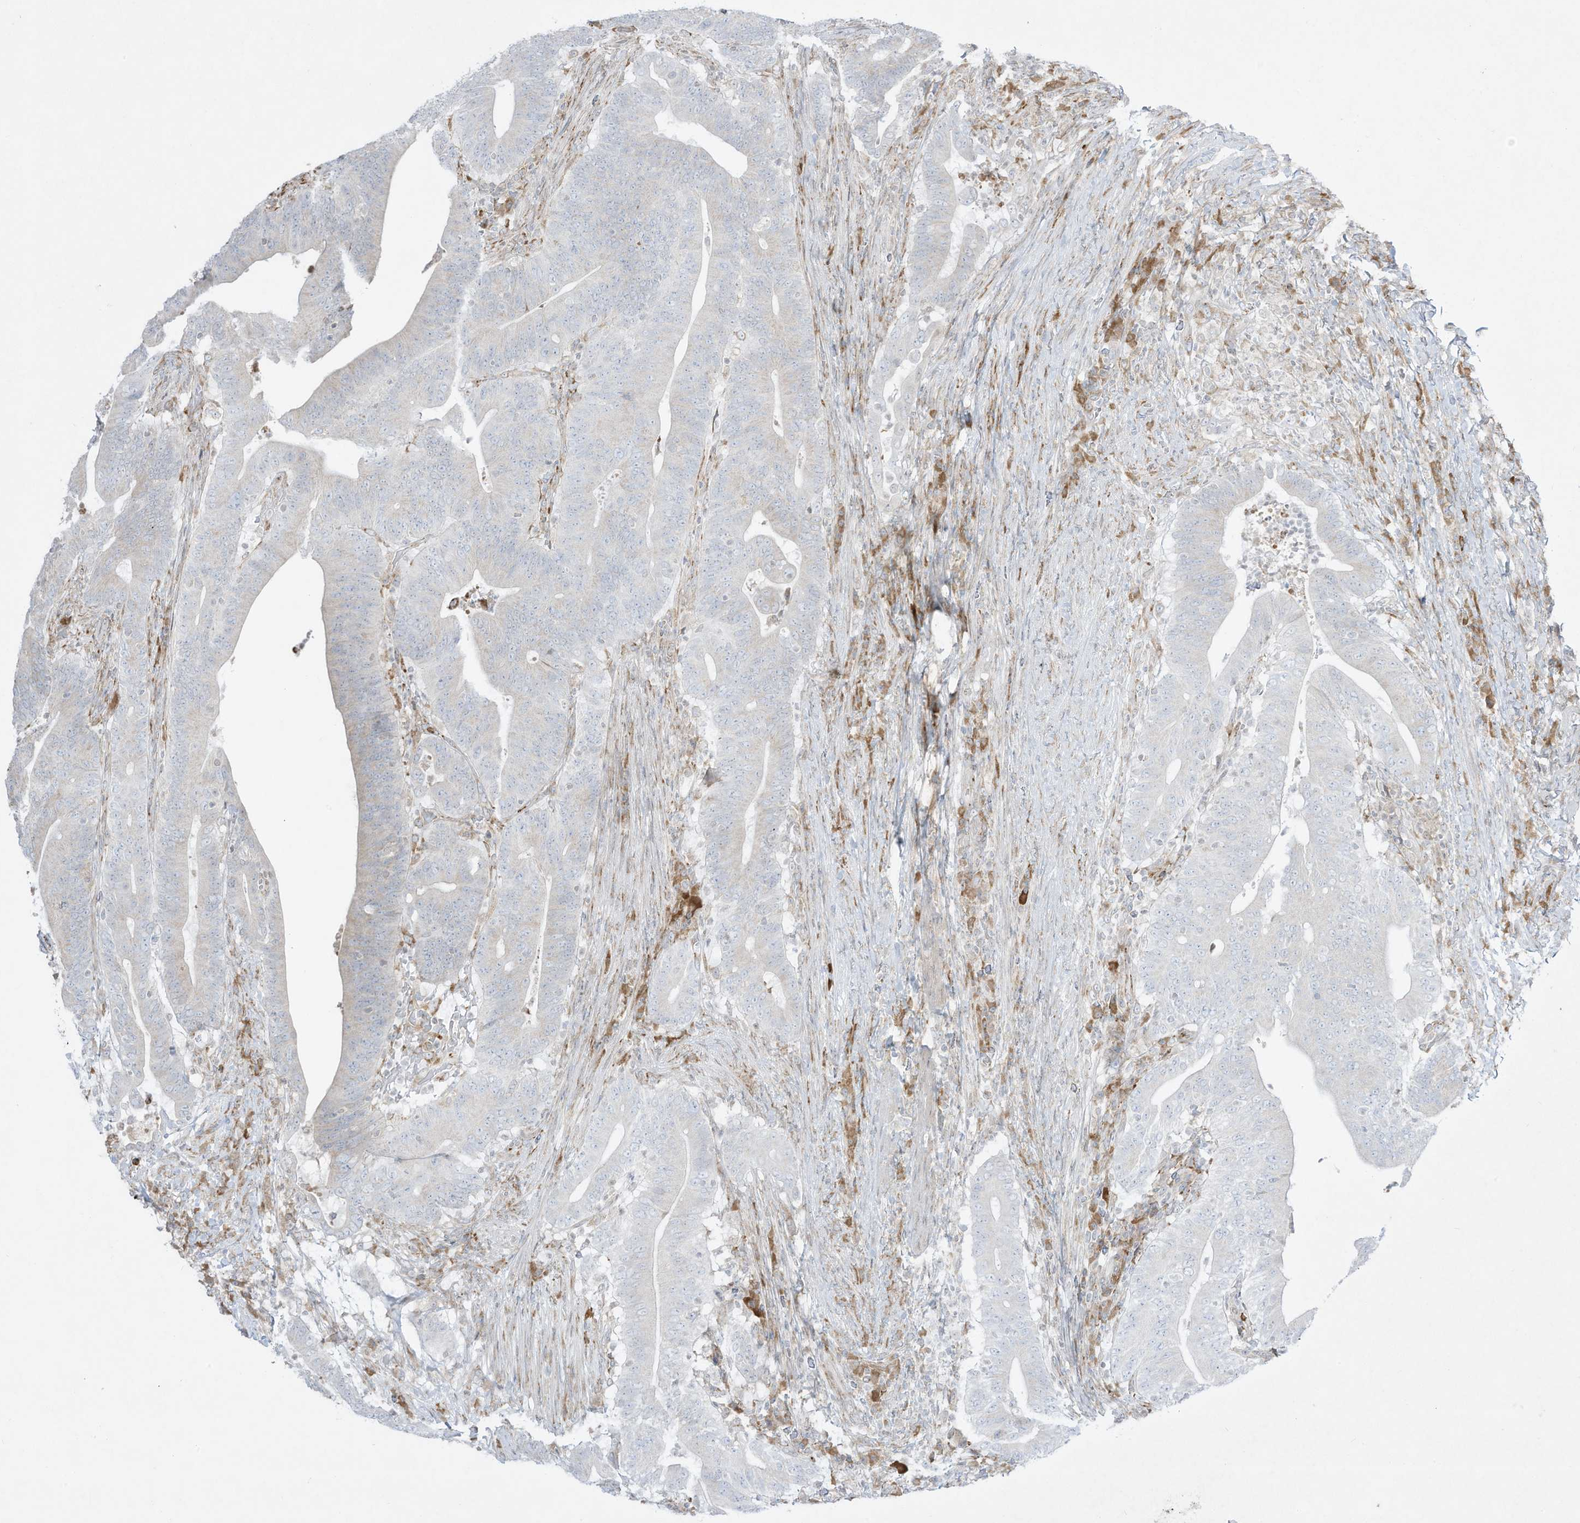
{"staining": {"intensity": "negative", "quantity": "none", "location": "none"}, "tissue": "colorectal cancer", "cell_type": "Tumor cells", "image_type": "cancer", "snomed": [{"axis": "morphology", "description": "Adenocarcinoma, NOS"}, {"axis": "topography", "description": "Colon"}], "caption": "This photomicrograph is of colorectal cancer (adenocarcinoma) stained with immunohistochemistry to label a protein in brown with the nuclei are counter-stained blue. There is no expression in tumor cells.", "gene": "PTK6", "patient": {"sex": "female", "age": 66}}